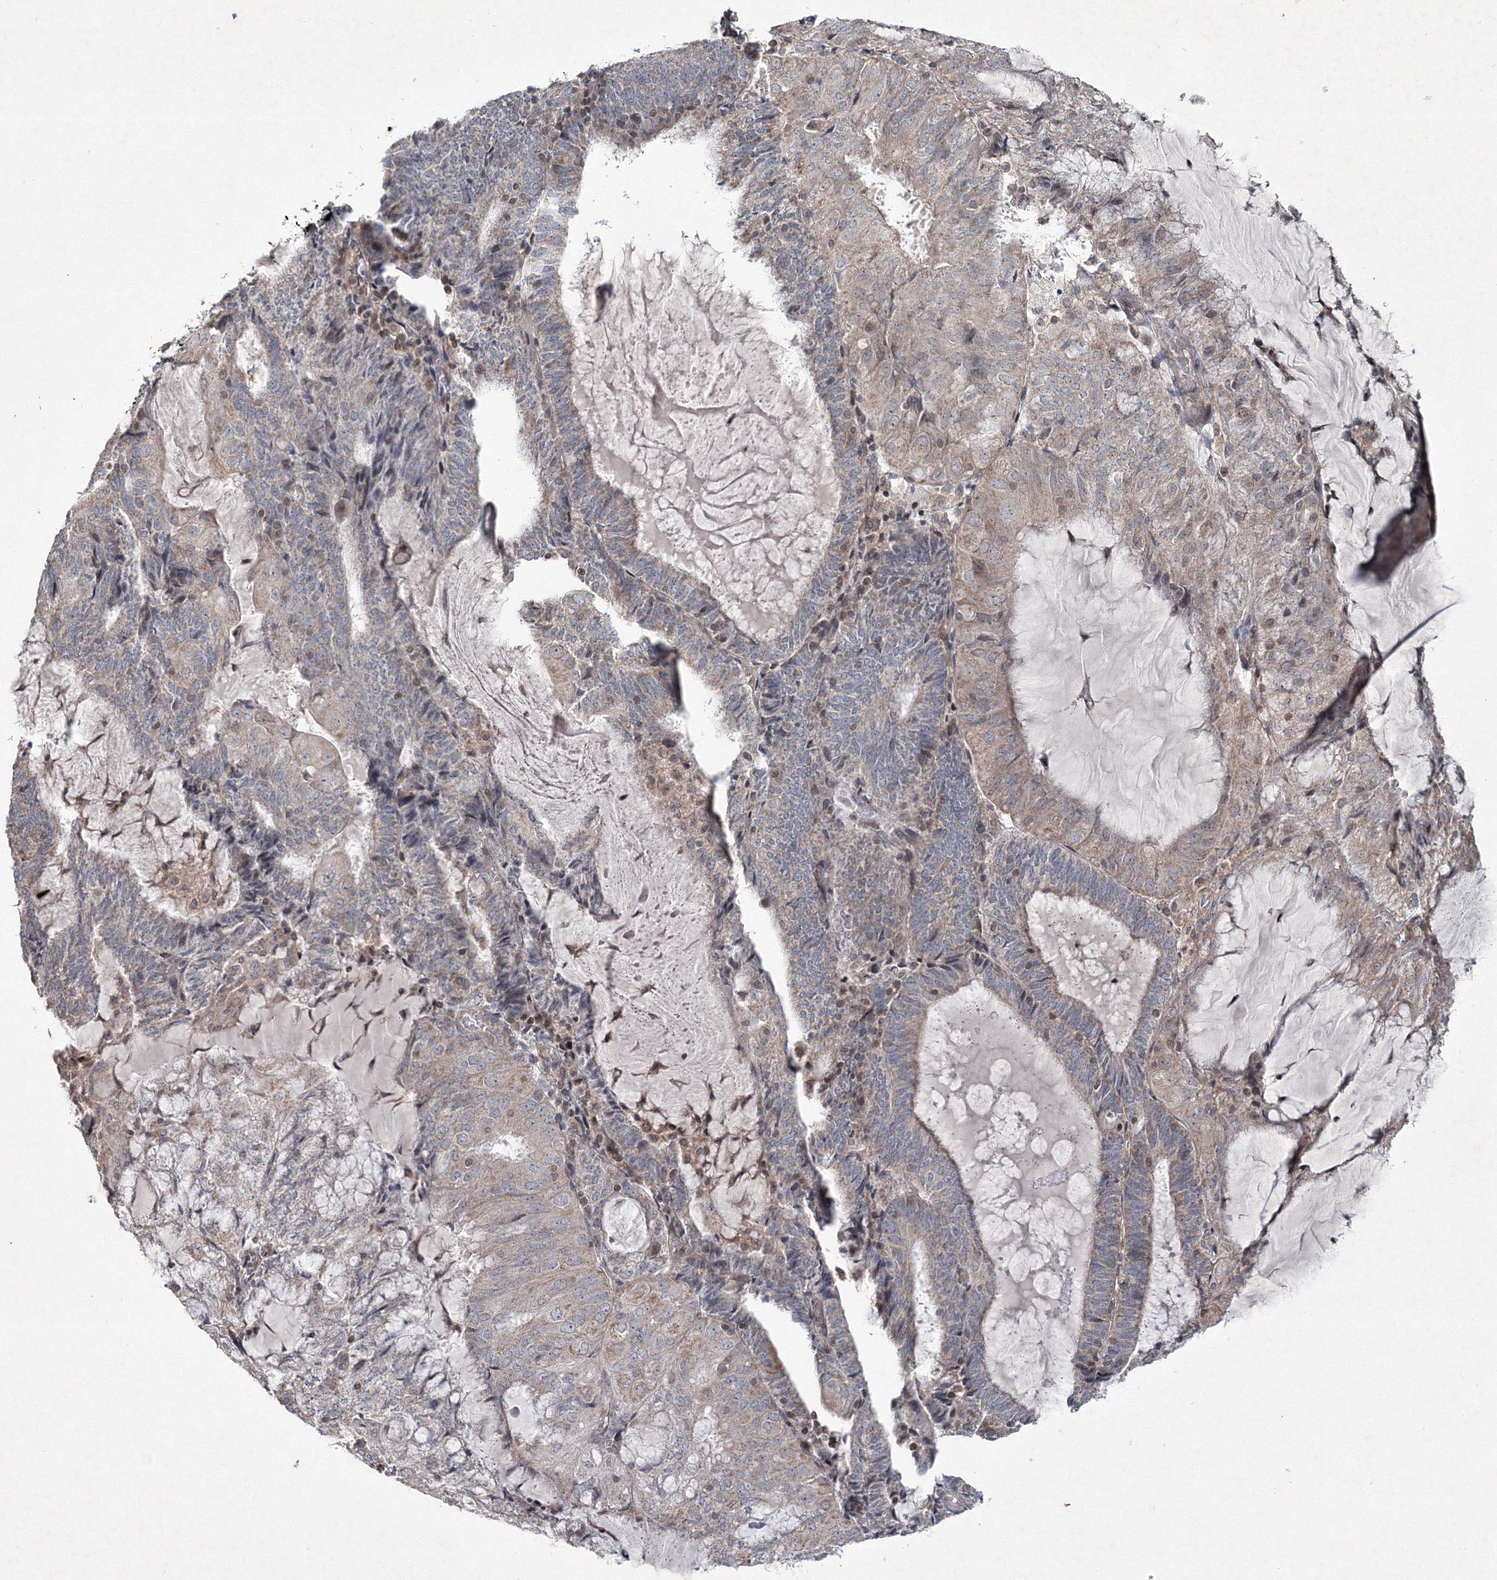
{"staining": {"intensity": "weak", "quantity": "25%-75%", "location": "cytoplasmic/membranous"}, "tissue": "endometrial cancer", "cell_type": "Tumor cells", "image_type": "cancer", "snomed": [{"axis": "morphology", "description": "Adenocarcinoma, NOS"}, {"axis": "topography", "description": "Endometrium"}], "caption": "The immunohistochemical stain highlights weak cytoplasmic/membranous expression in tumor cells of adenocarcinoma (endometrial) tissue.", "gene": "MKRN2", "patient": {"sex": "female", "age": 81}}